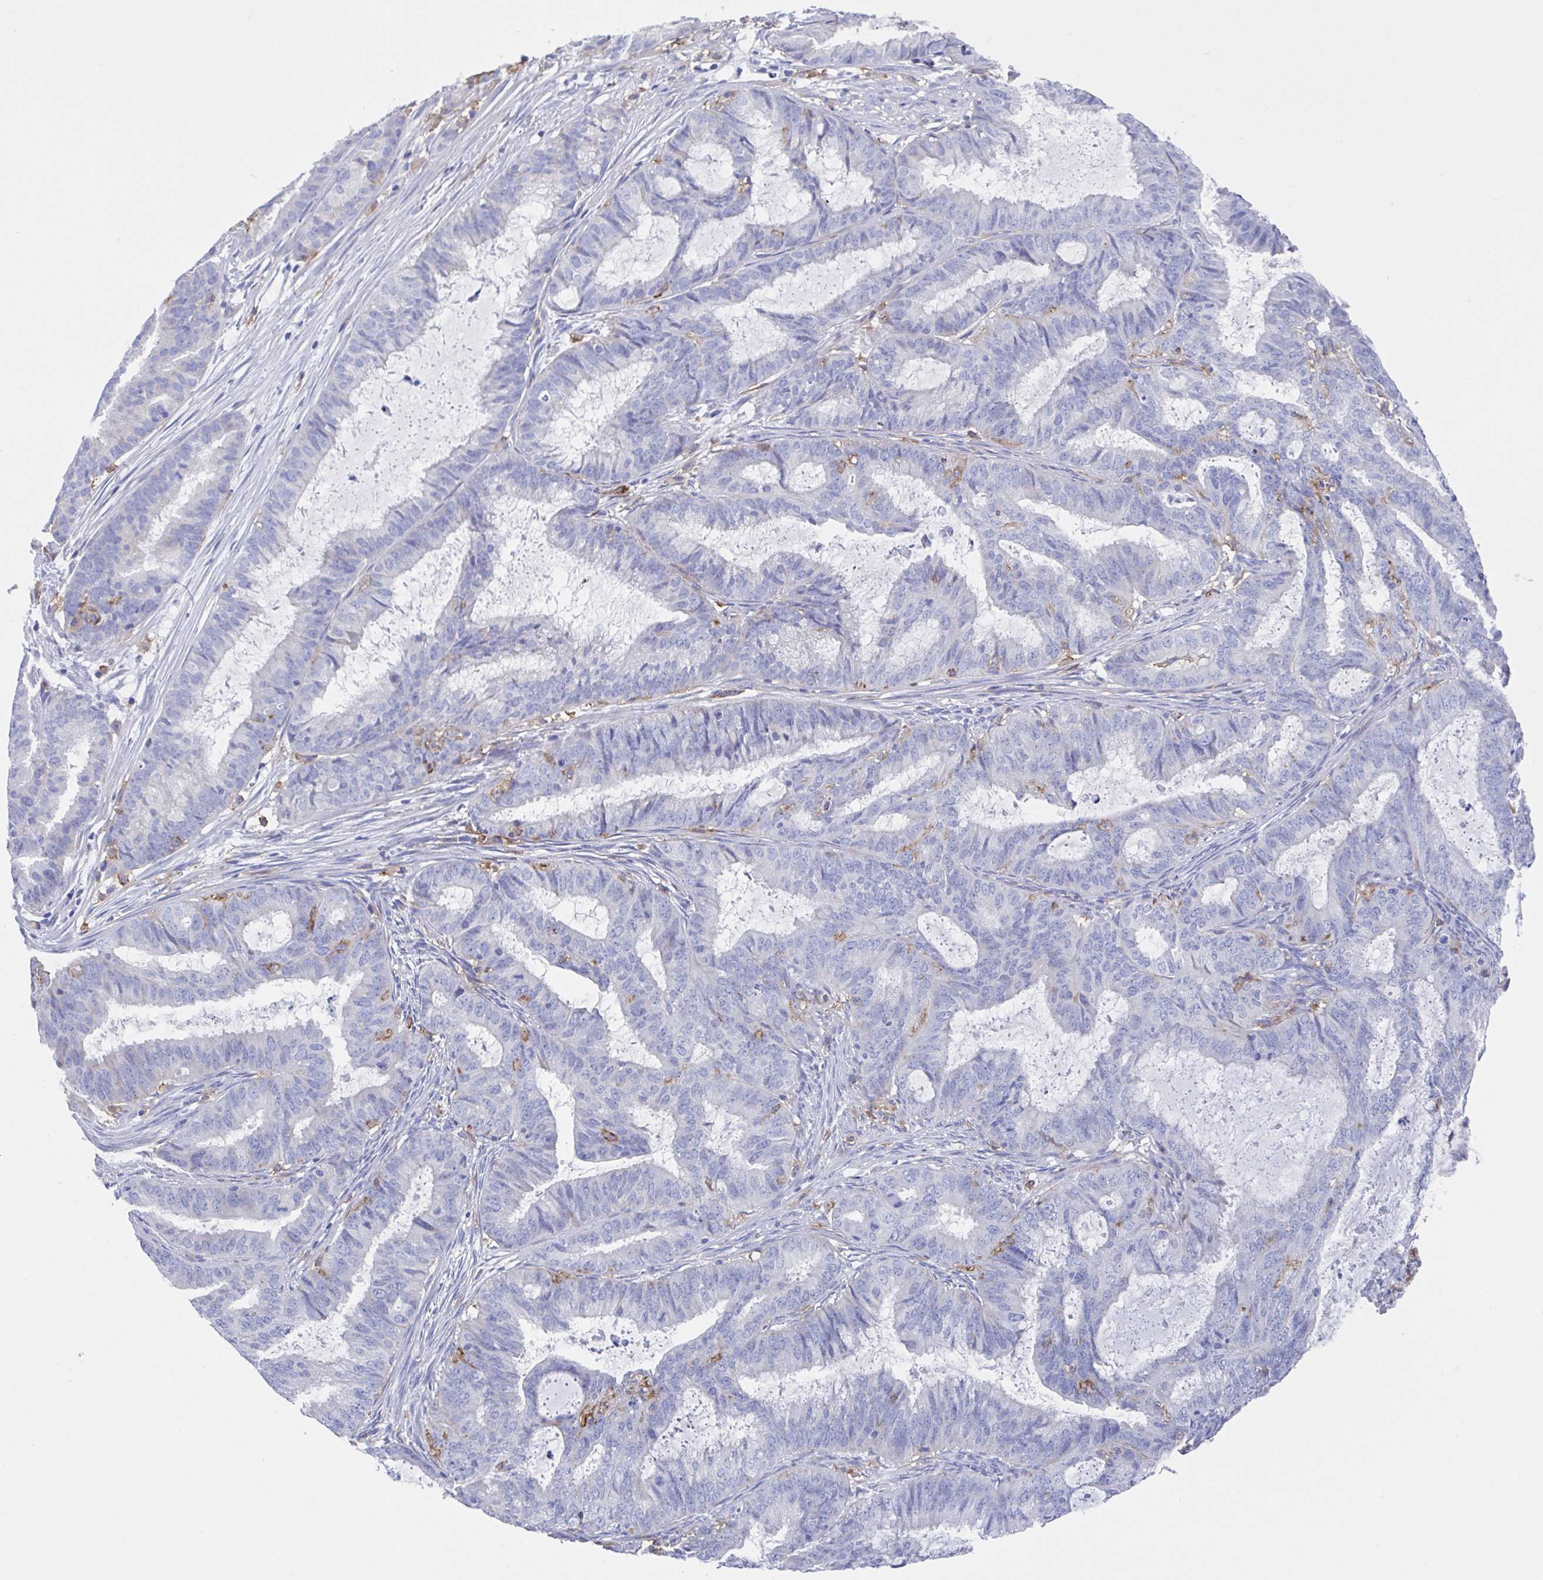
{"staining": {"intensity": "negative", "quantity": "none", "location": "none"}, "tissue": "endometrial cancer", "cell_type": "Tumor cells", "image_type": "cancer", "snomed": [{"axis": "morphology", "description": "Adenocarcinoma, NOS"}, {"axis": "topography", "description": "Endometrium"}], "caption": "Tumor cells show no significant protein positivity in adenocarcinoma (endometrial).", "gene": "FCGR3A", "patient": {"sex": "female", "age": 51}}